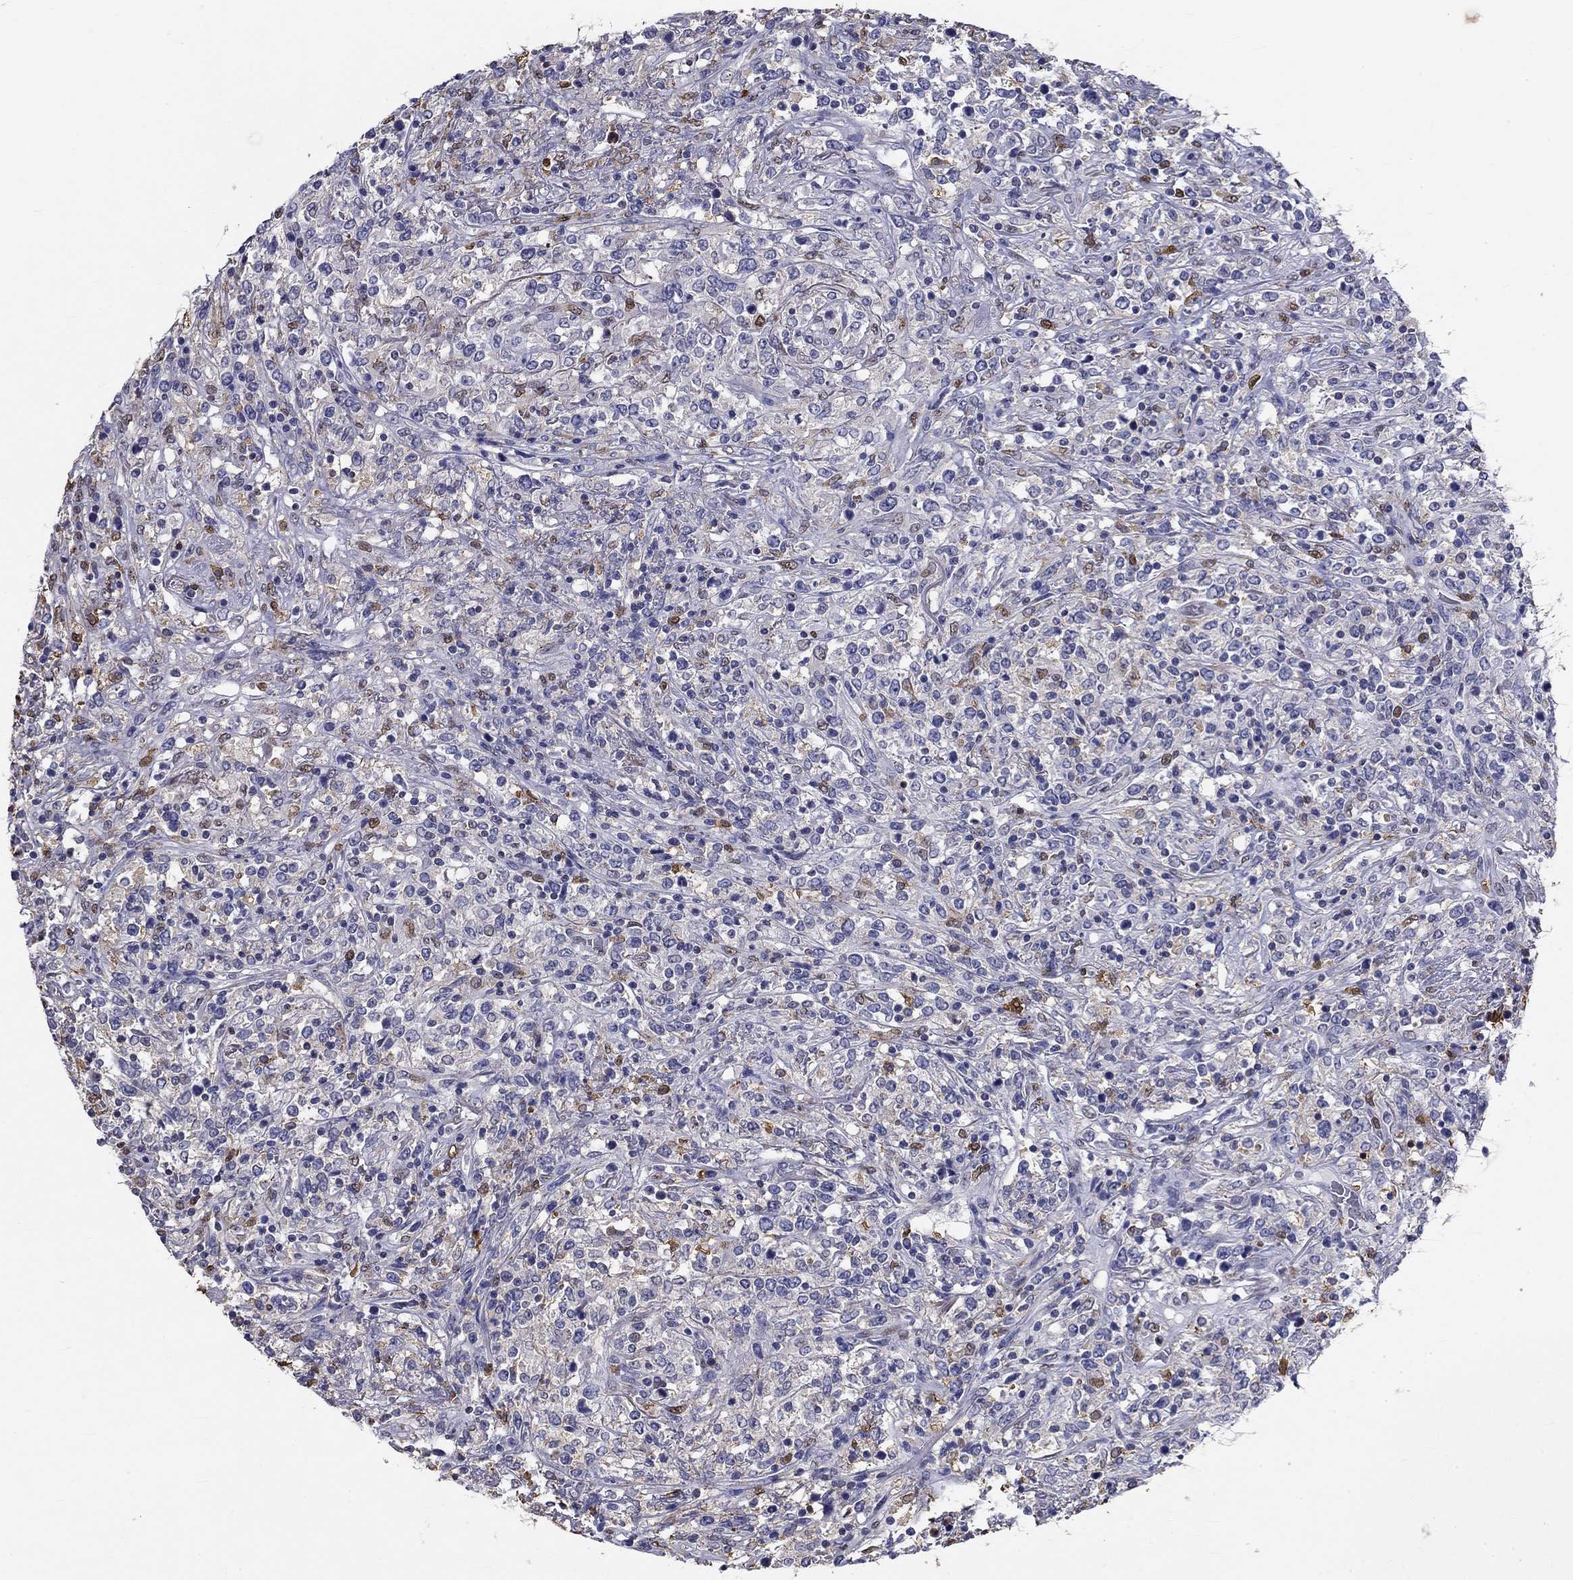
{"staining": {"intensity": "negative", "quantity": "none", "location": "none"}, "tissue": "lymphoma", "cell_type": "Tumor cells", "image_type": "cancer", "snomed": [{"axis": "morphology", "description": "Malignant lymphoma, non-Hodgkin's type, High grade"}, {"axis": "topography", "description": "Lung"}], "caption": "Tumor cells are negative for protein expression in human lymphoma.", "gene": "IGSF8", "patient": {"sex": "male", "age": 79}}